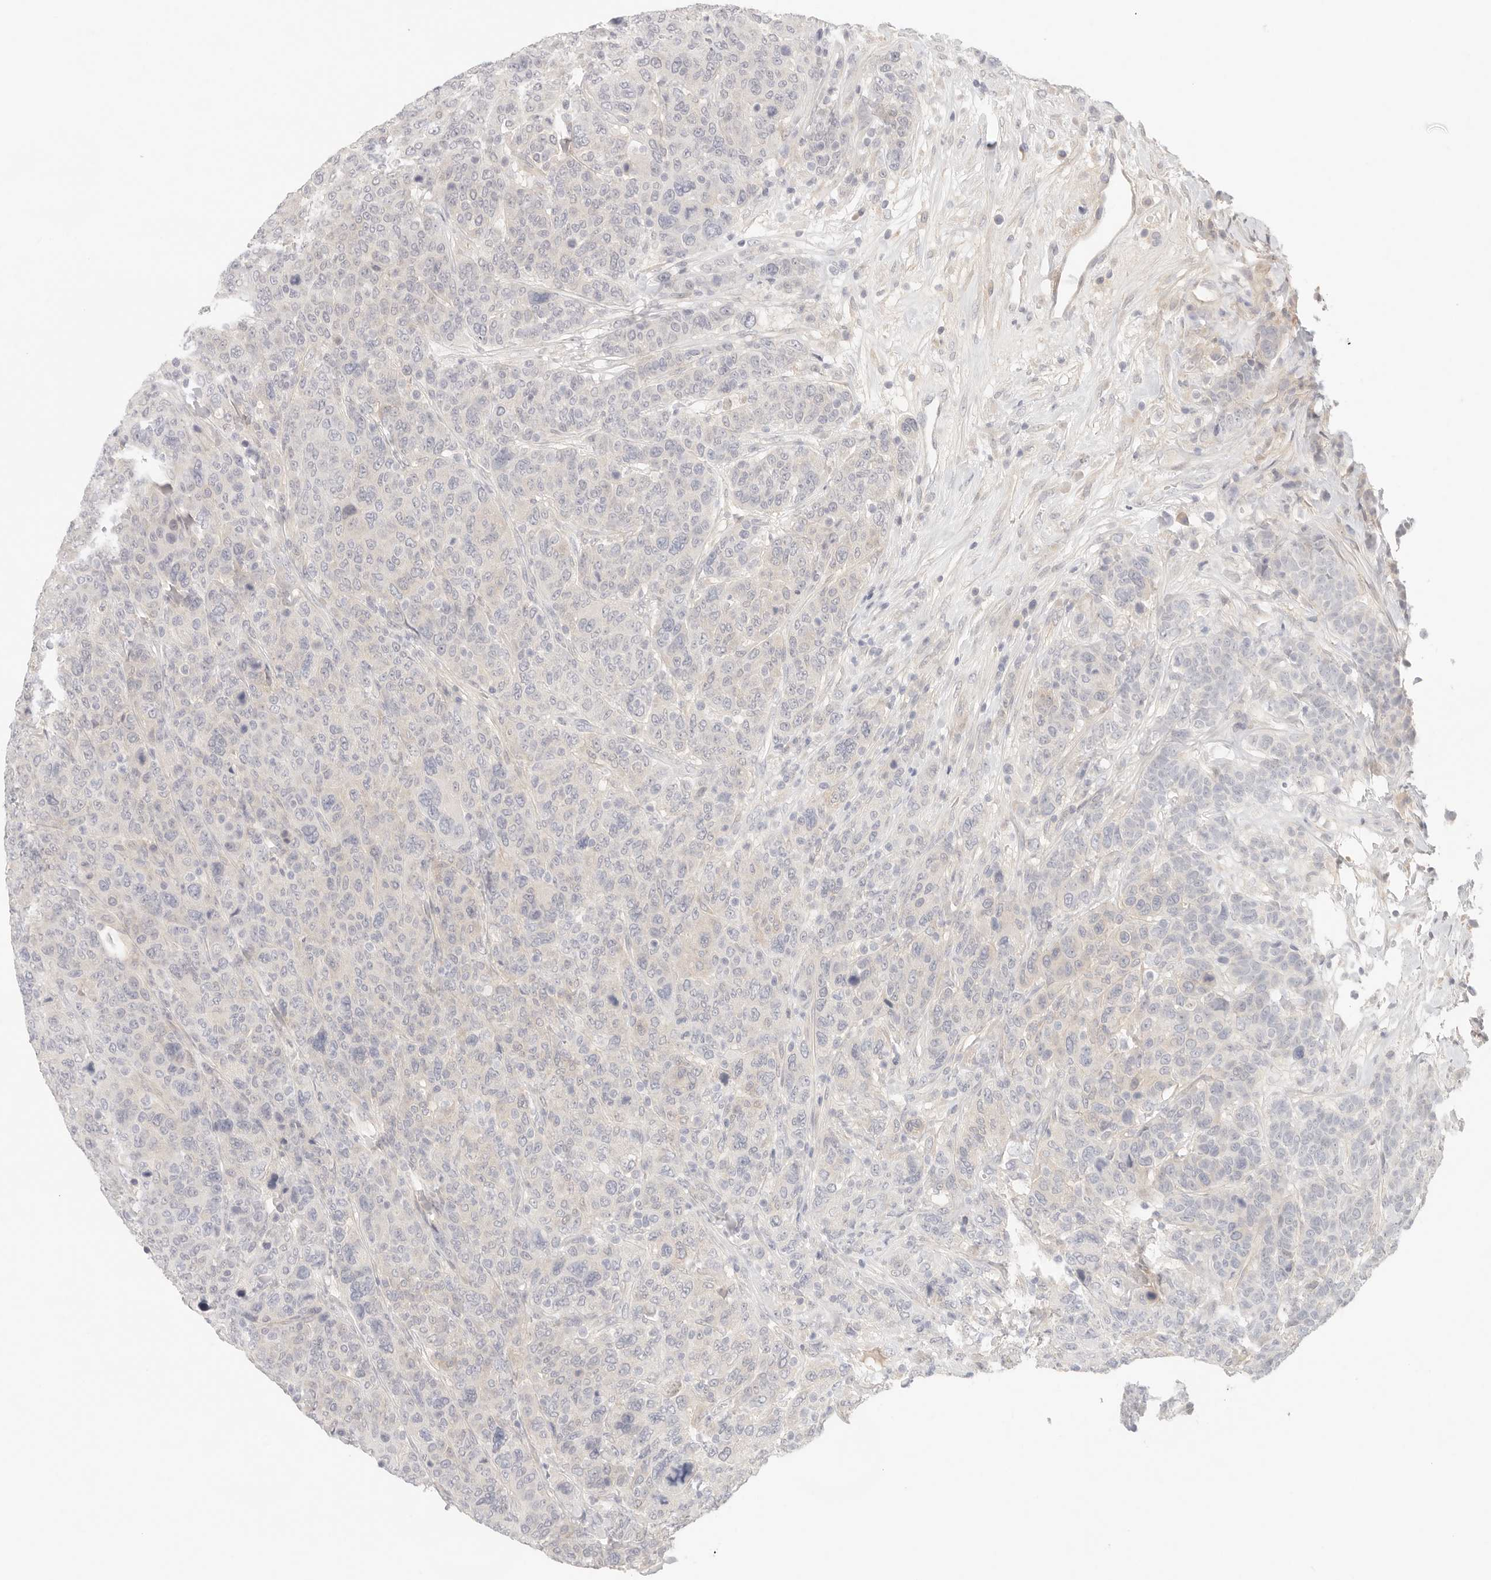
{"staining": {"intensity": "negative", "quantity": "none", "location": "none"}, "tissue": "breast cancer", "cell_type": "Tumor cells", "image_type": "cancer", "snomed": [{"axis": "morphology", "description": "Duct carcinoma"}, {"axis": "topography", "description": "Breast"}], "caption": "Tumor cells show no significant protein expression in breast intraductal carcinoma.", "gene": "SPHK1", "patient": {"sex": "female", "age": 37}}